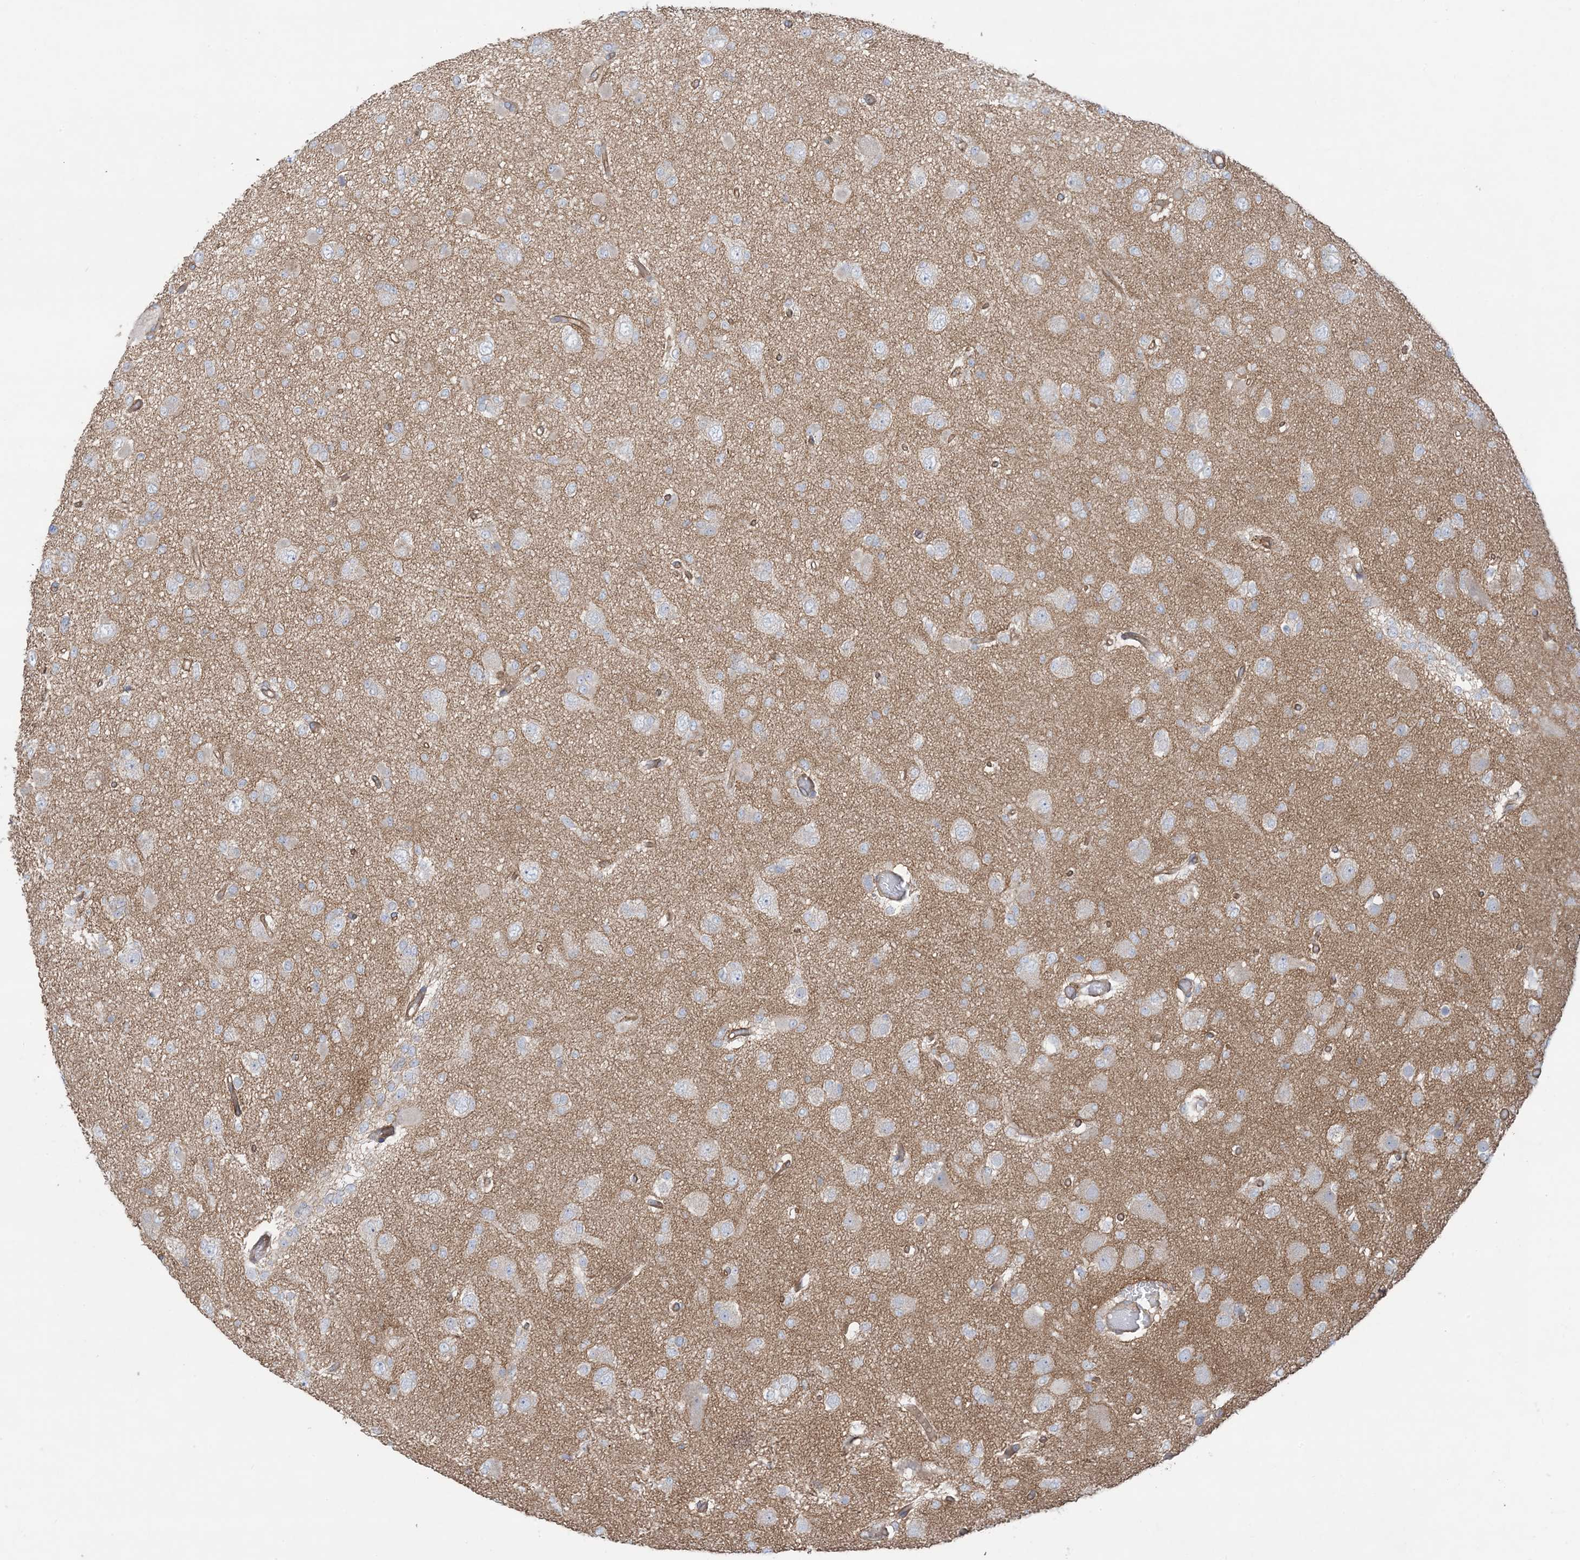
{"staining": {"intensity": "weak", "quantity": "25%-75%", "location": "cytoplasmic/membranous"}, "tissue": "glioma", "cell_type": "Tumor cells", "image_type": "cancer", "snomed": [{"axis": "morphology", "description": "Glioma, malignant, Low grade"}, {"axis": "topography", "description": "Brain"}], "caption": "A high-resolution image shows immunohistochemistry staining of glioma, which demonstrates weak cytoplasmic/membranous staining in approximately 25%-75% of tumor cells.", "gene": "CCNY", "patient": {"sex": "female", "age": 22}}